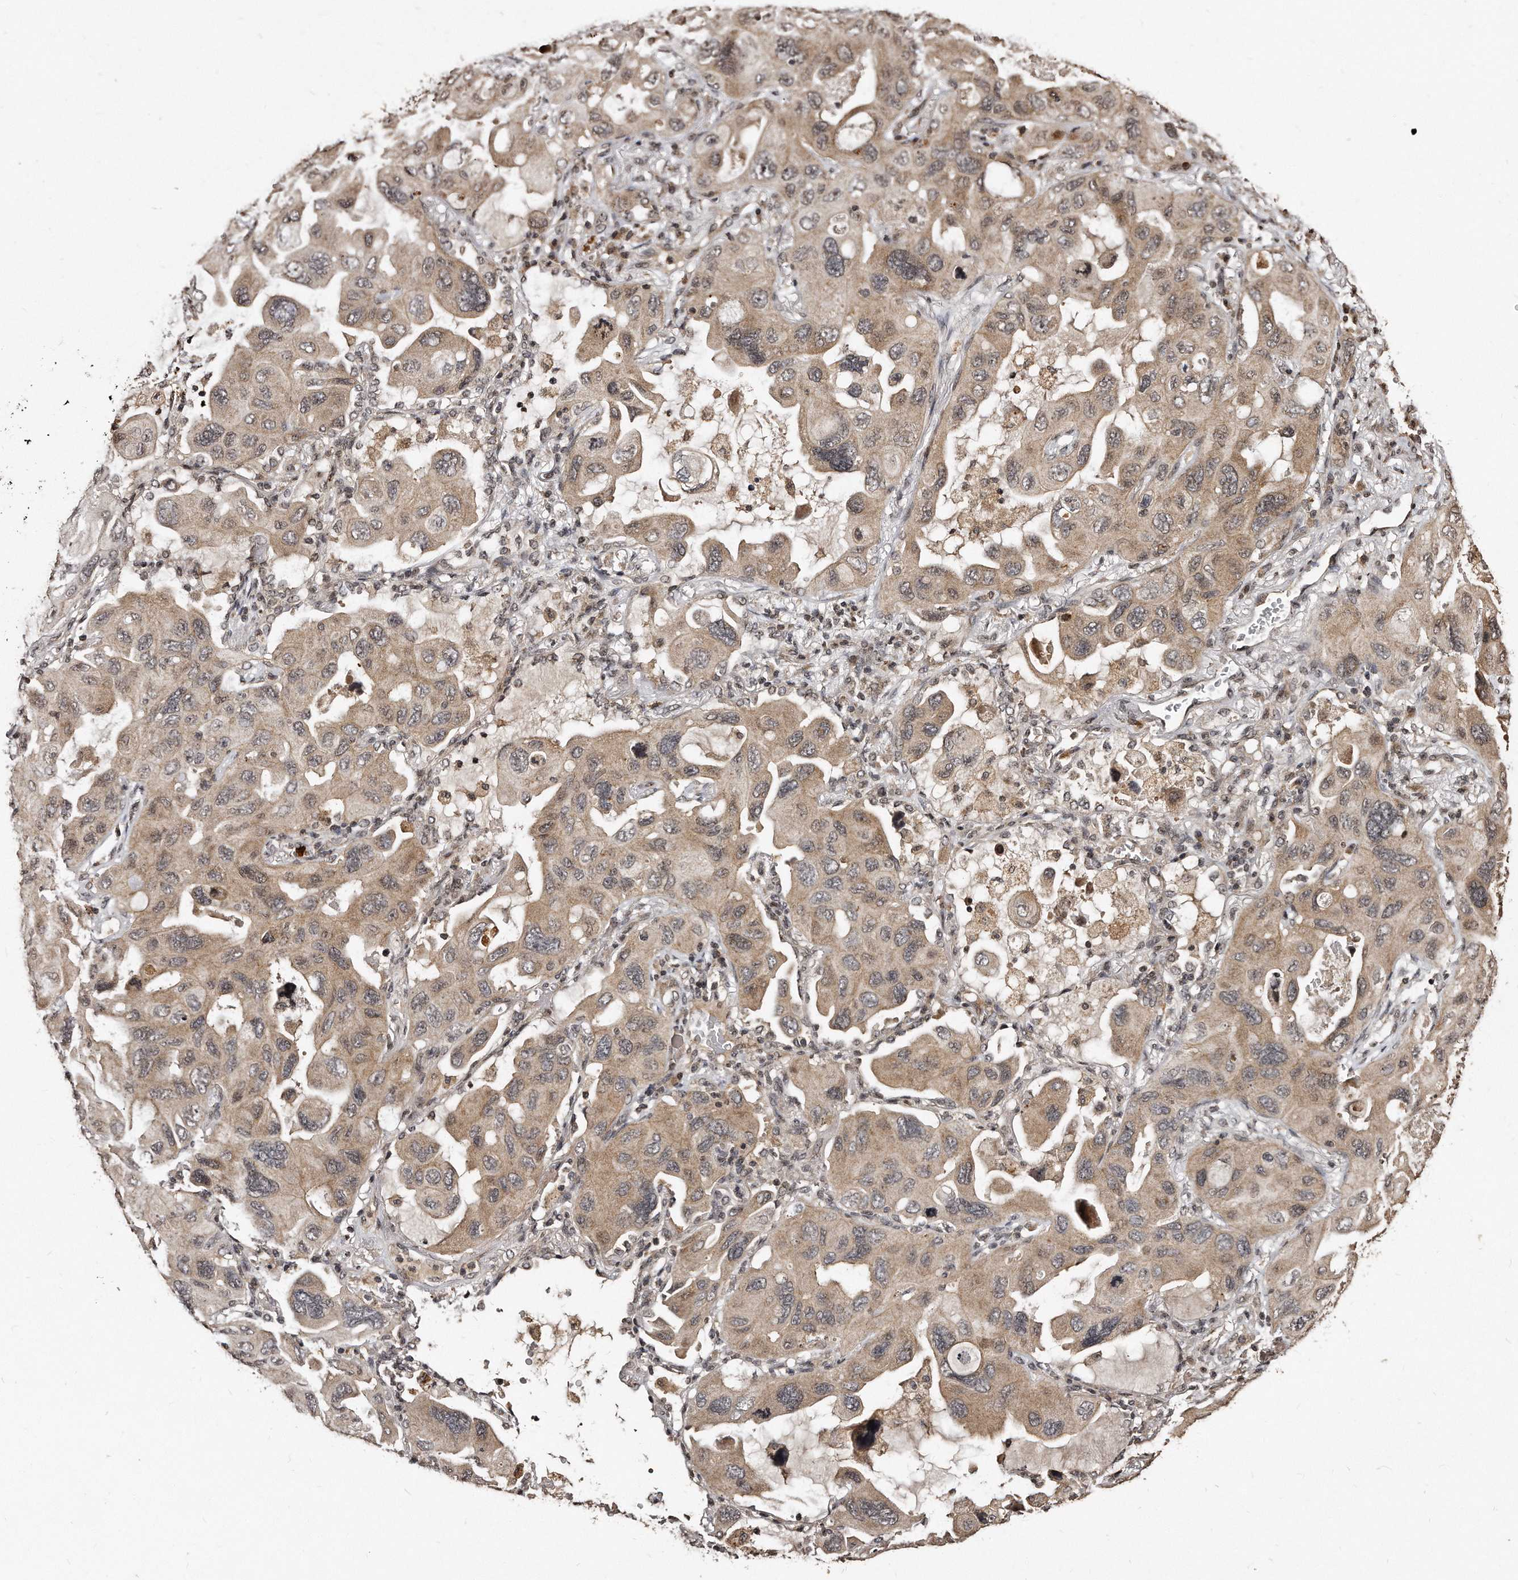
{"staining": {"intensity": "weak", "quantity": ">75%", "location": "cytoplasmic/membranous"}, "tissue": "lung cancer", "cell_type": "Tumor cells", "image_type": "cancer", "snomed": [{"axis": "morphology", "description": "Squamous cell carcinoma, NOS"}, {"axis": "topography", "description": "Lung"}], "caption": "Immunohistochemical staining of squamous cell carcinoma (lung) exhibits weak cytoplasmic/membranous protein staining in about >75% of tumor cells.", "gene": "TSHR", "patient": {"sex": "female", "age": 73}}